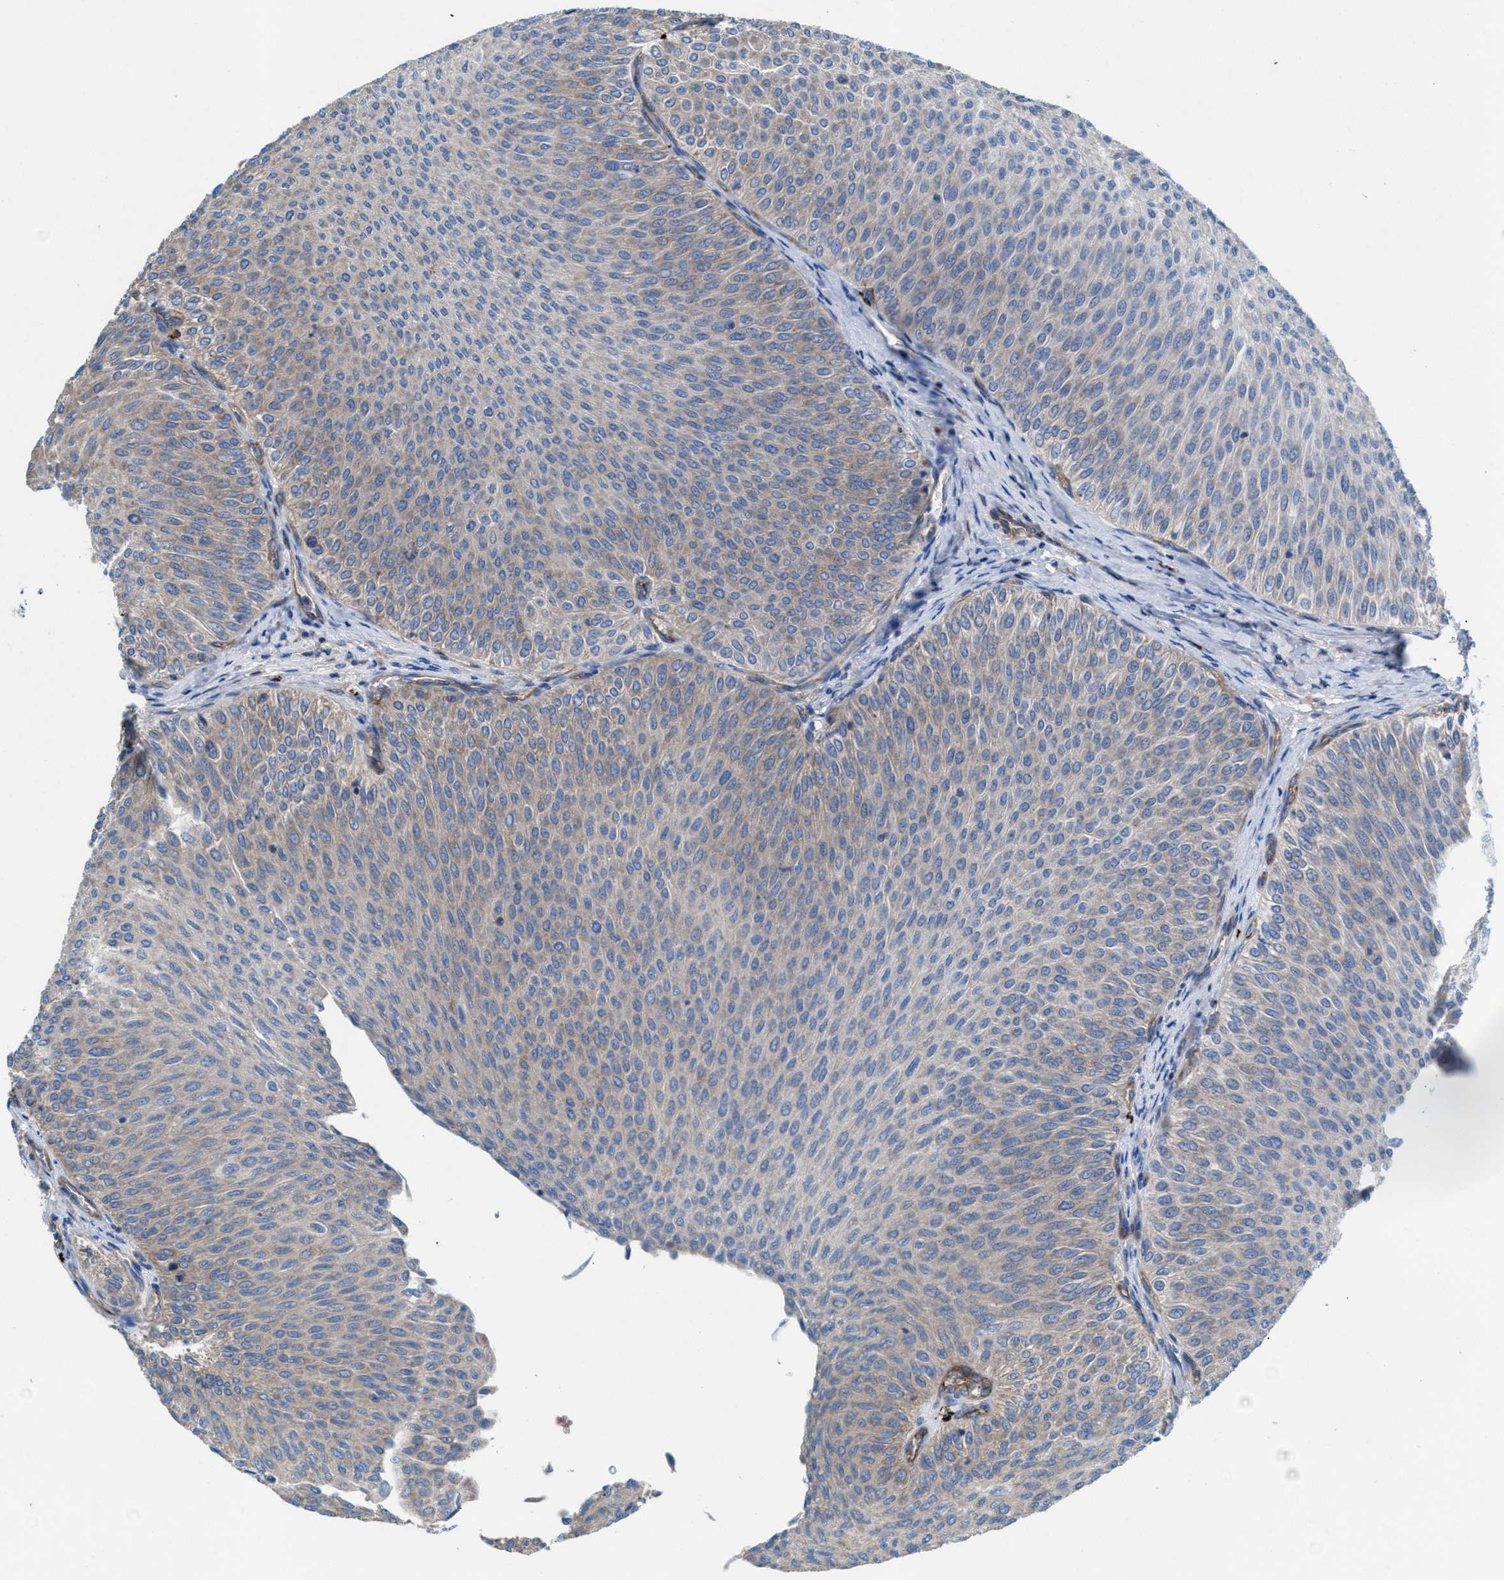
{"staining": {"intensity": "weak", "quantity": "25%-75%", "location": "cytoplasmic/membranous"}, "tissue": "urothelial cancer", "cell_type": "Tumor cells", "image_type": "cancer", "snomed": [{"axis": "morphology", "description": "Urothelial carcinoma, Low grade"}, {"axis": "topography", "description": "Urinary bladder"}], "caption": "Immunohistochemistry (IHC) image of neoplastic tissue: human low-grade urothelial carcinoma stained using IHC displays low levels of weak protein expression localized specifically in the cytoplasmic/membranous of tumor cells, appearing as a cytoplasmic/membranous brown color.", "gene": "NYAP1", "patient": {"sex": "male", "age": 78}}